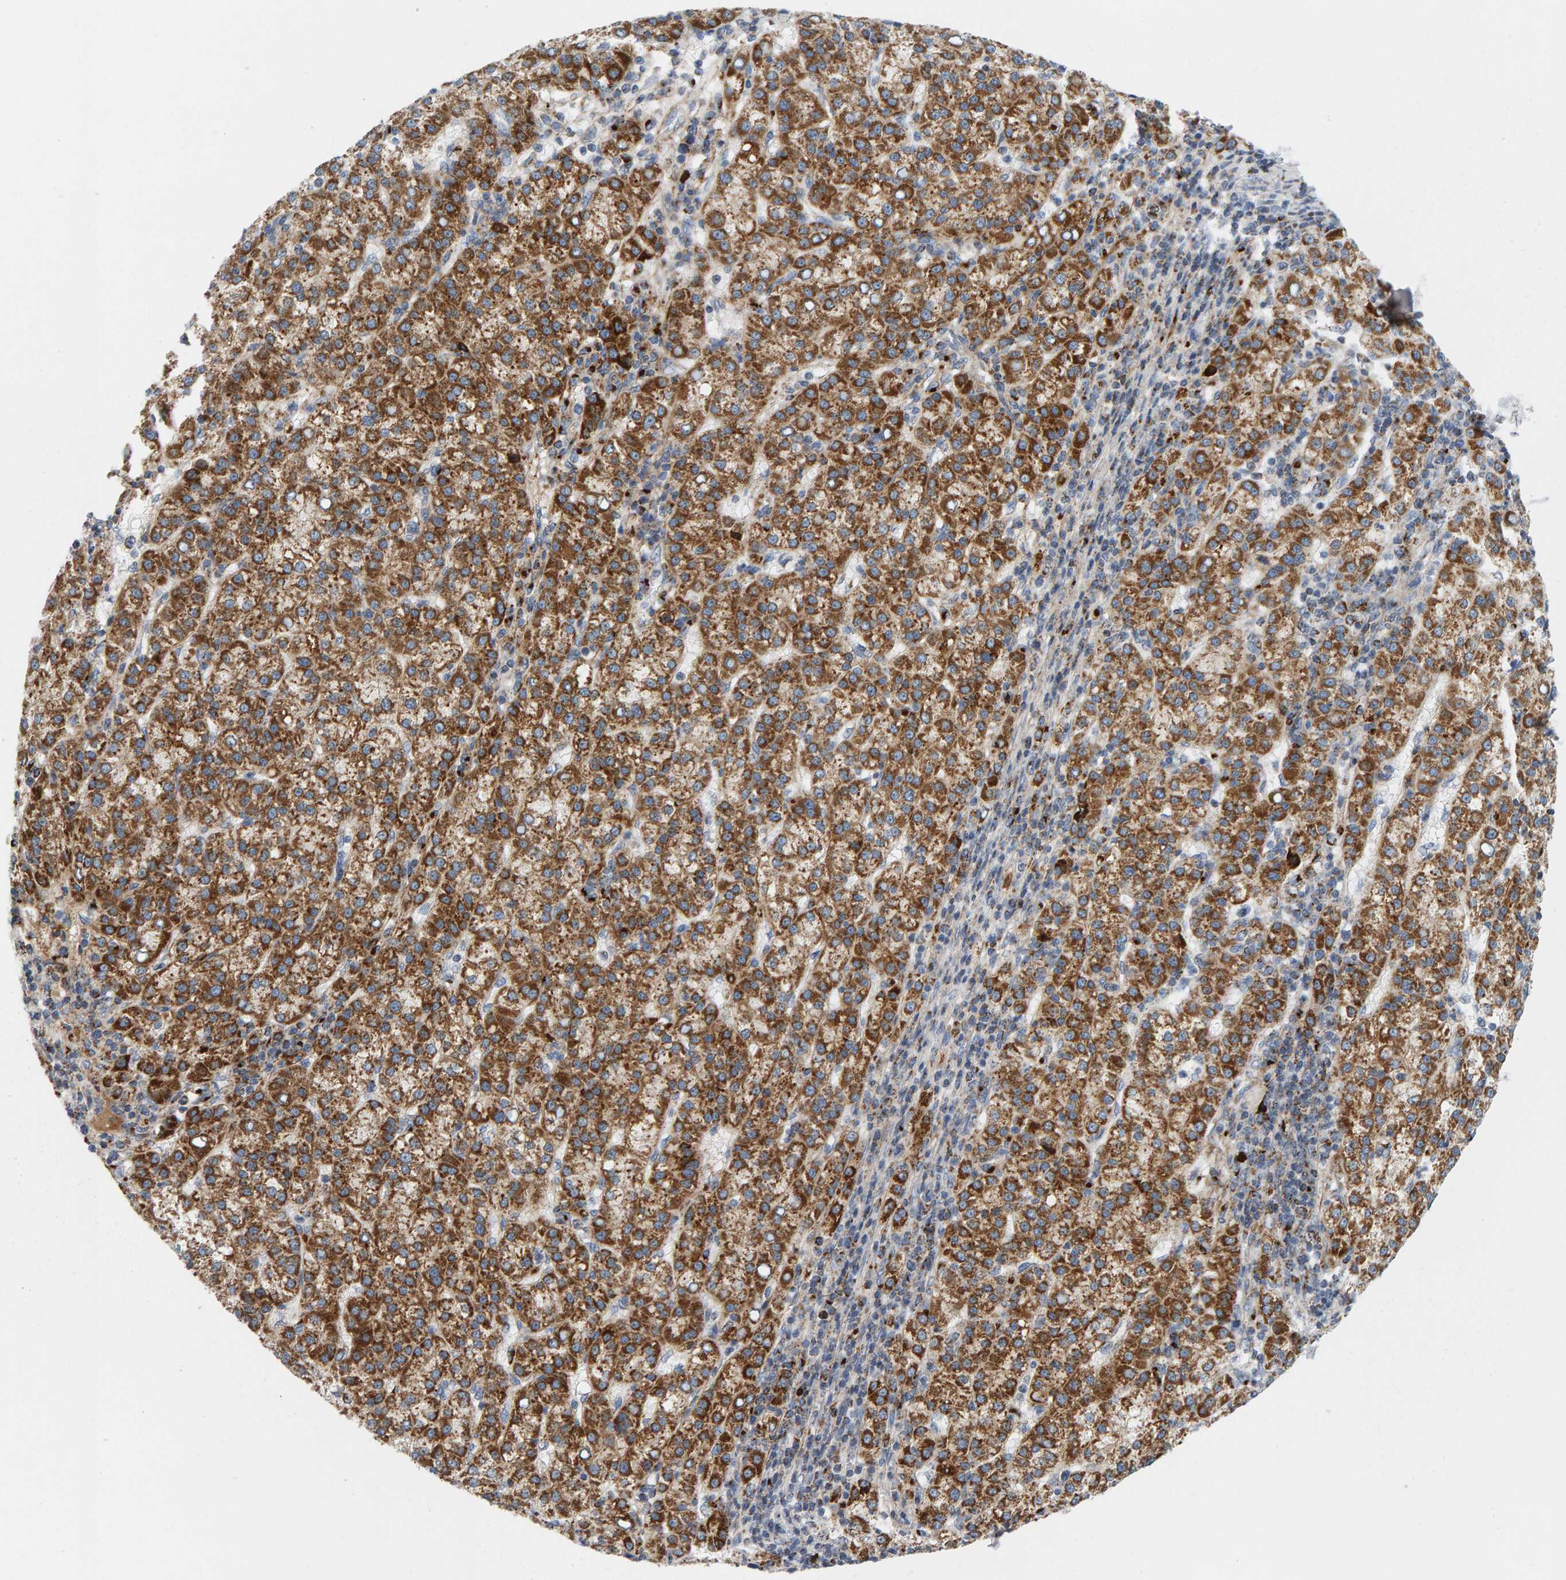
{"staining": {"intensity": "strong", "quantity": ">75%", "location": "cytoplasmic/membranous"}, "tissue": "liver cancer", "cell_type": "Tumor cells", "image_type": "cancer", "snomed": [{"axis": "morphology", "description": "Carcinoma, Hepatocellular, NOS"}, {"axis": "topography", "description": "Liver"}], "caption": "Immunohistochemistry (IHC) micrograph of neoplastic tissue: human liver hepatocellular carcinoma stained using immunohistochemistry exhibits high levels of strong protein expression localized specifically in the cytoplasmic/membranous of tumor cells, appearing as a cytoplasmic/membranous brown color.", "gene": "GGTA1", "patient": {"sex": "female", "age": 58}}